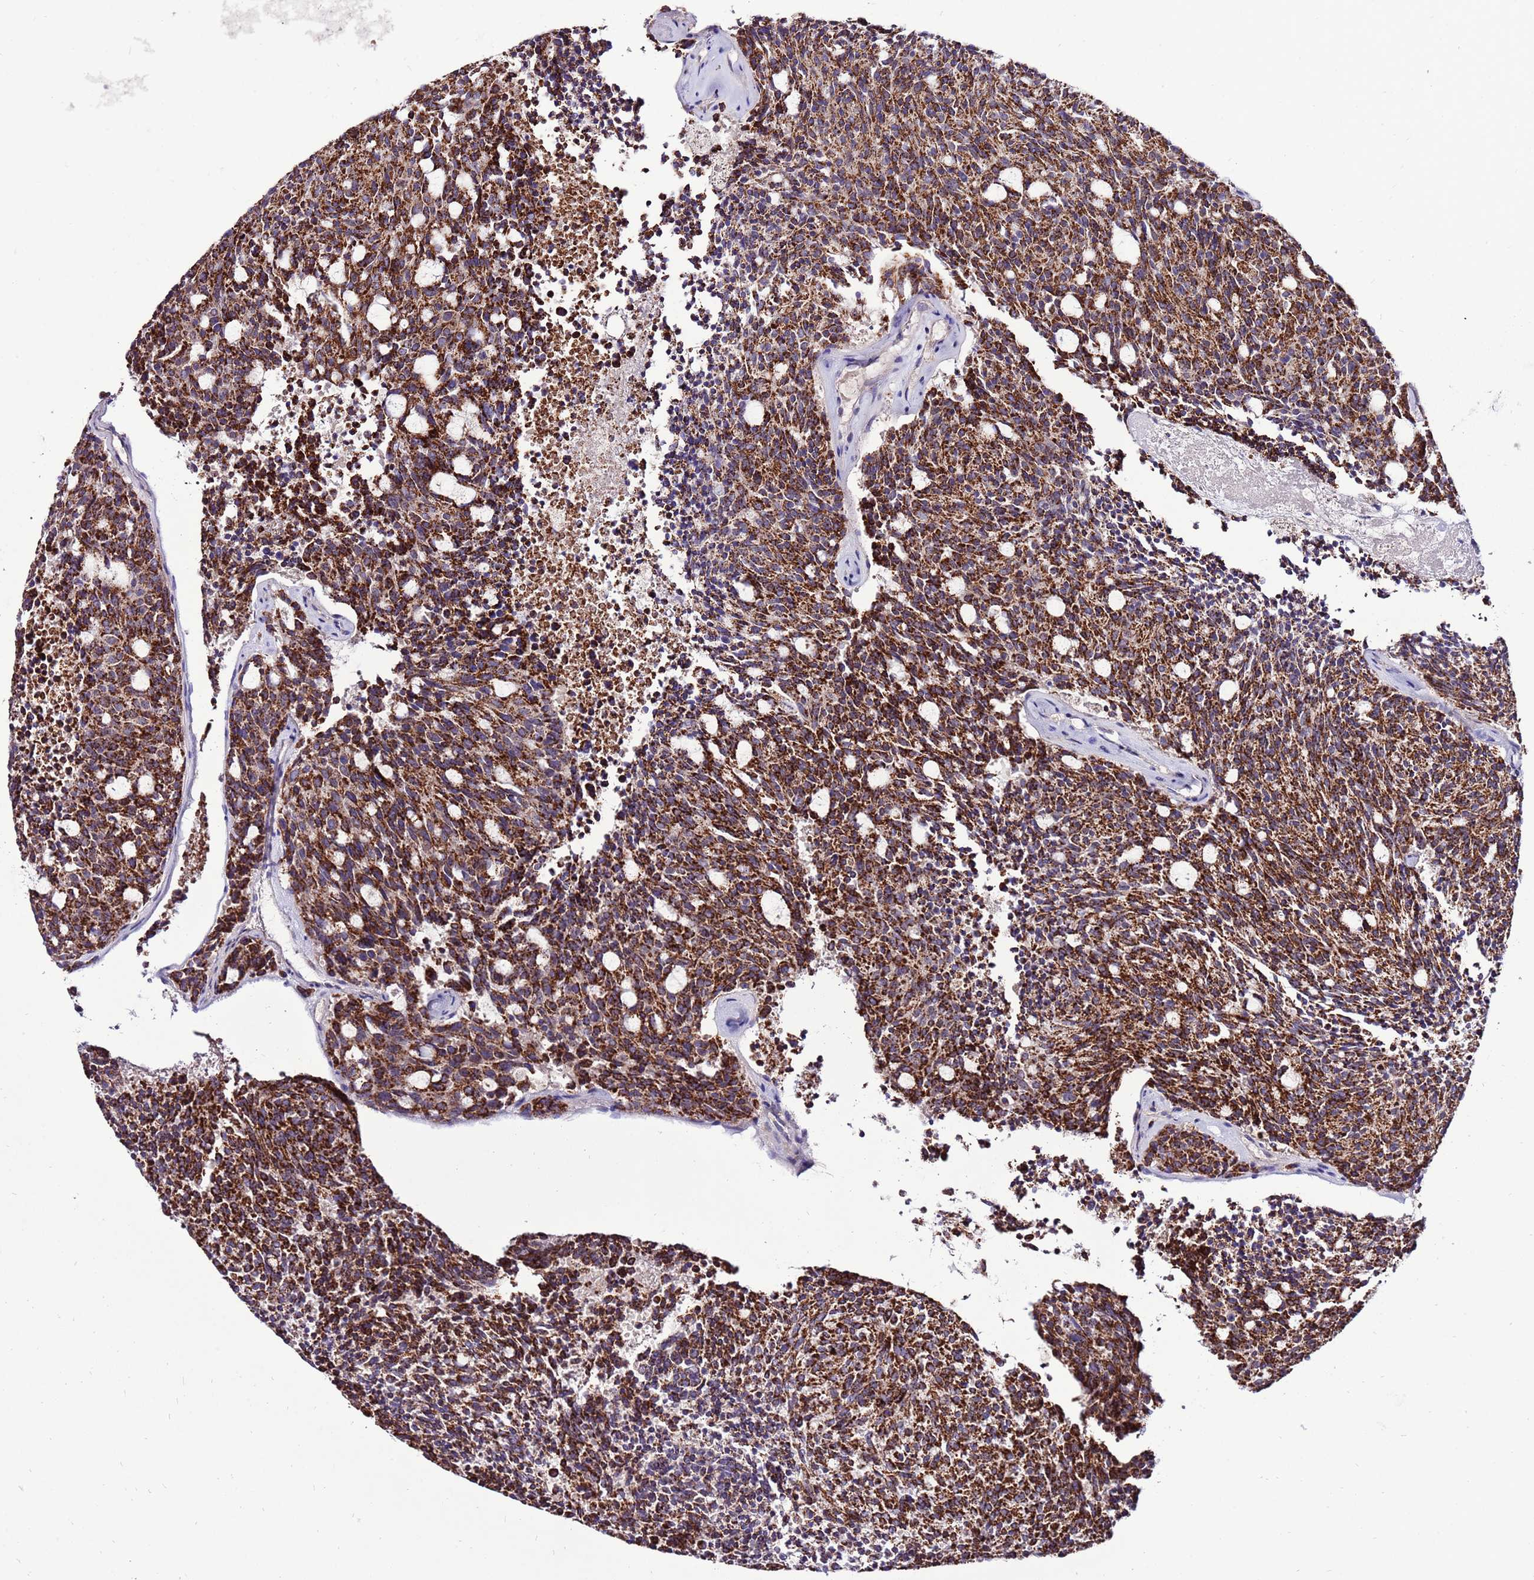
{"staining": {"intensity": "strong", "quantity": ">75%", "location": "cytoplasmic/membranous"}, "tissue": "carcinoid", "cell_type": "Tumor cells", "image_type": "cancer", "snomed": [{"axis": "morphology", "description": "Carcinoid, malignant, NOS"}, {"axis": "topography", "description": "Pancreas"}], "caption": "Immunohistochemical staining of carcinoid (malignant) reveals high levels of strong cytoplasmic/membranous protein expression in about >75% of tumor cells.", "gene": "SPSB3", "patient": {"sex": "female", "age": 54}}